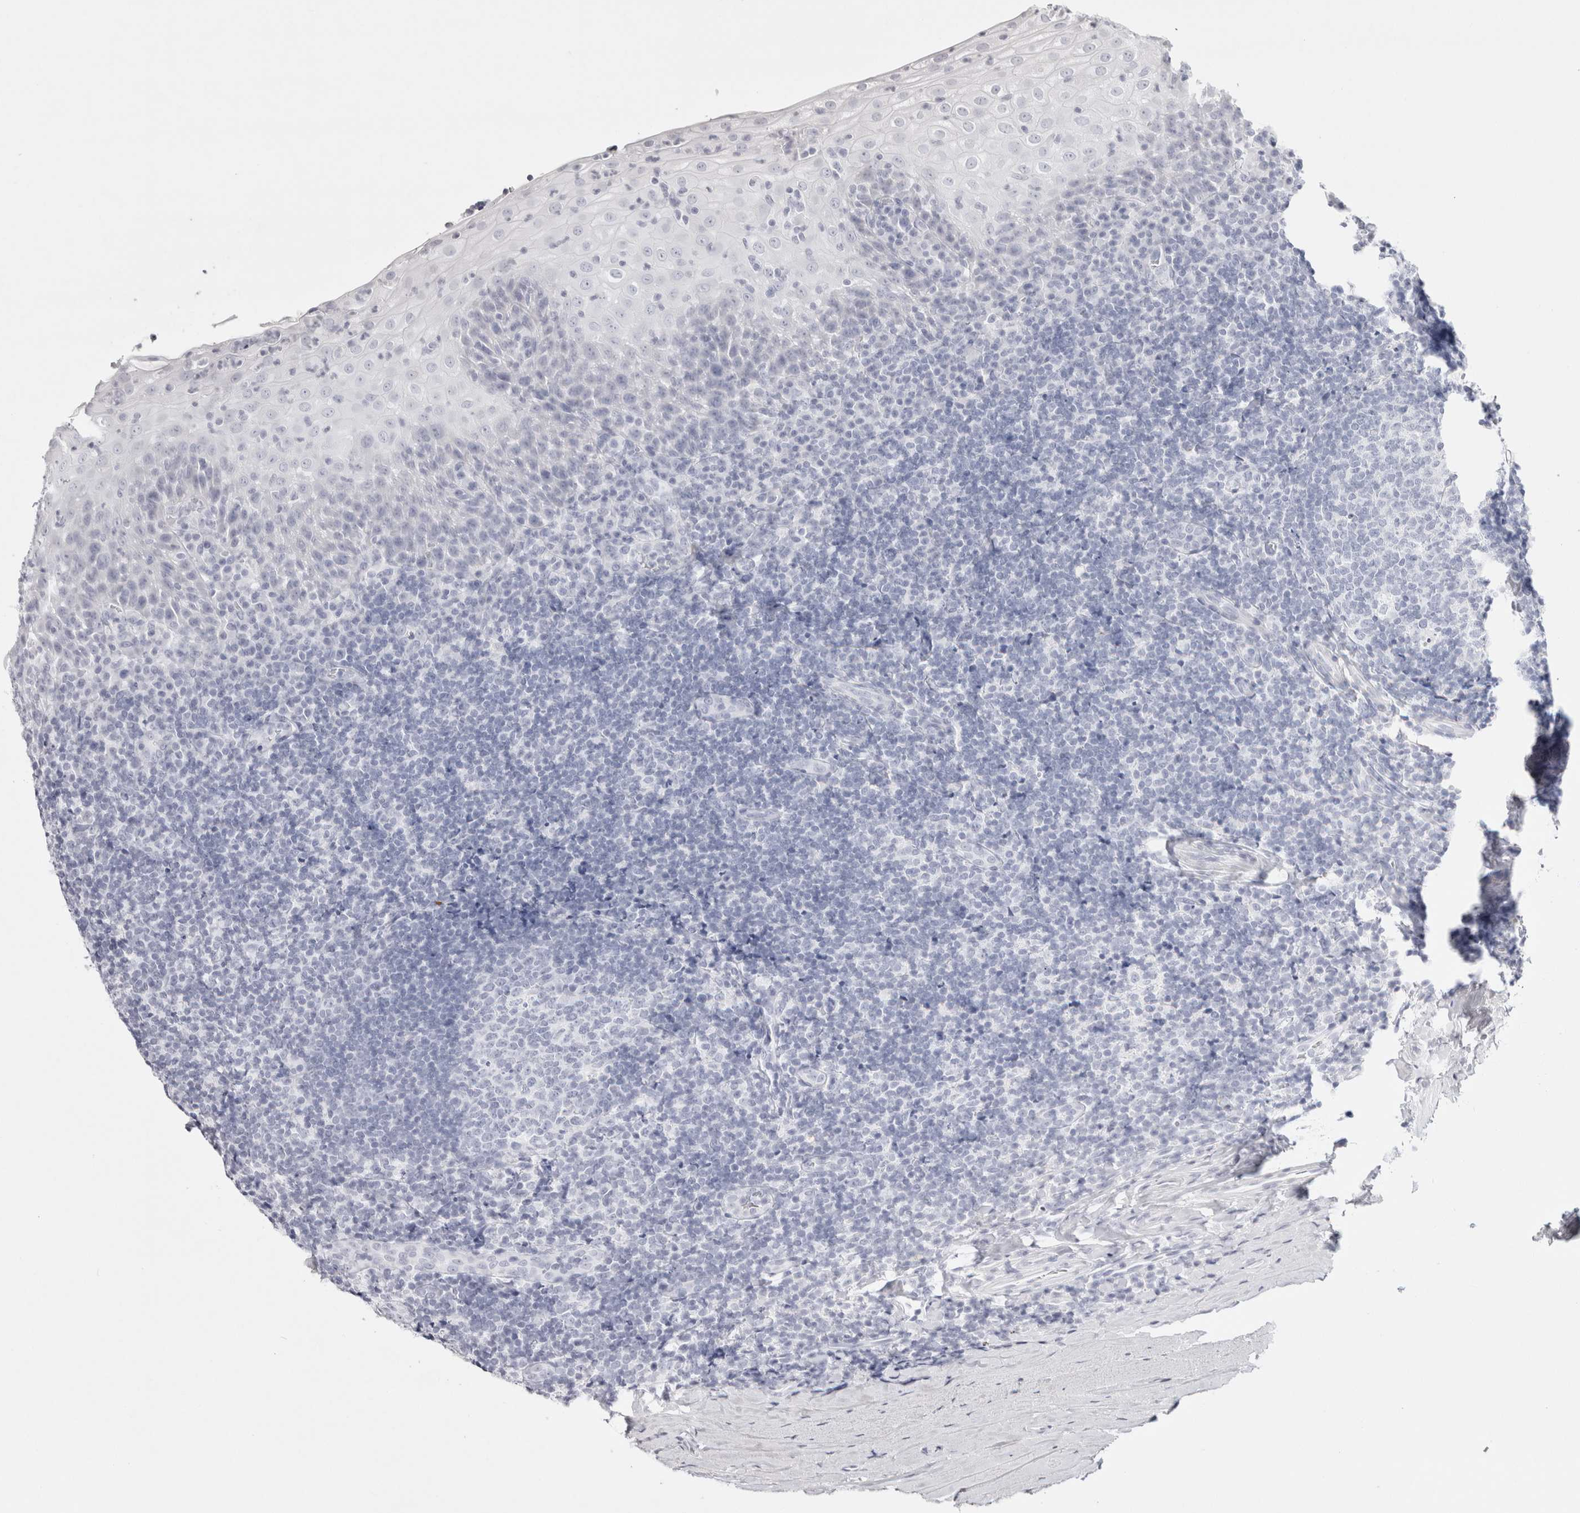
{"staining": {"intensity": "negative", "quantity": "none", "location": "none"}, "tissue": "tonsil", "cell_type": "Germinal center cells", "image_type": "normal", "snomed": [{"axis": "morphology", "description": "Normal tissue, NOS"}, {"axis": "topography", "description": "Tonsil"}], "caption": "This is an IHC image of normal human tonsil. There is no expression in germinal center cells.", "gene": "GARIN1A", "patient": {"sex": "male", "age": 37}}